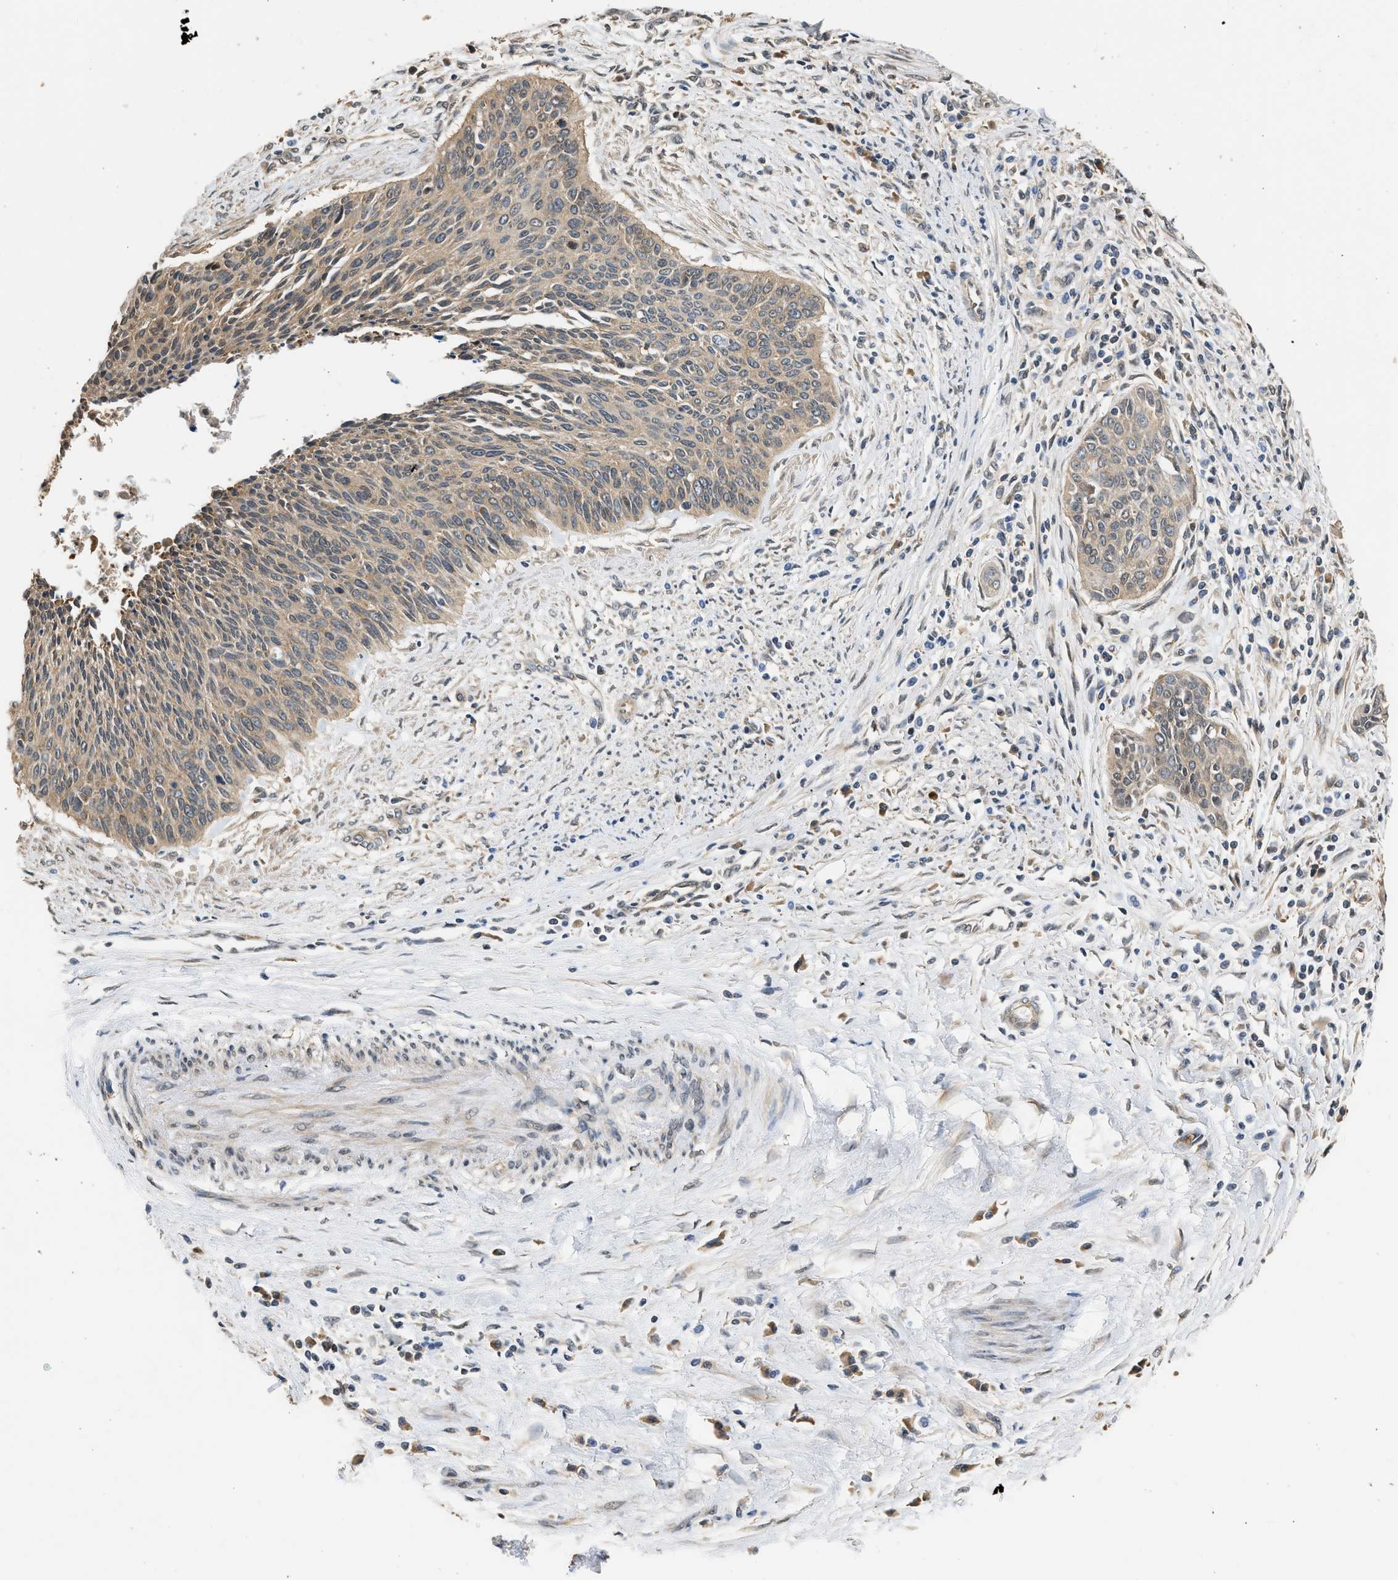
{"staining": {"intensity": "moderate", "quantity": ">75%", "location": "cytoplasmic/membranous"}, "tissue": "cervical cancer", "cell_type": "Tumor cells", "image_type": "cancer", "snomed": [{"axis": "morphology", "description": "Squamous cell carcinoma, NOS"}, {"axis": "topography", "description": "Cervix"}], "caption": "Brown immunohistochemical staining in cervical cancer displays moderate cytoplasmic/membranous staining in about >75% of tumor cells.", "gene": "SLC36A4", "patient": {"sex": "female", "age": 55}}